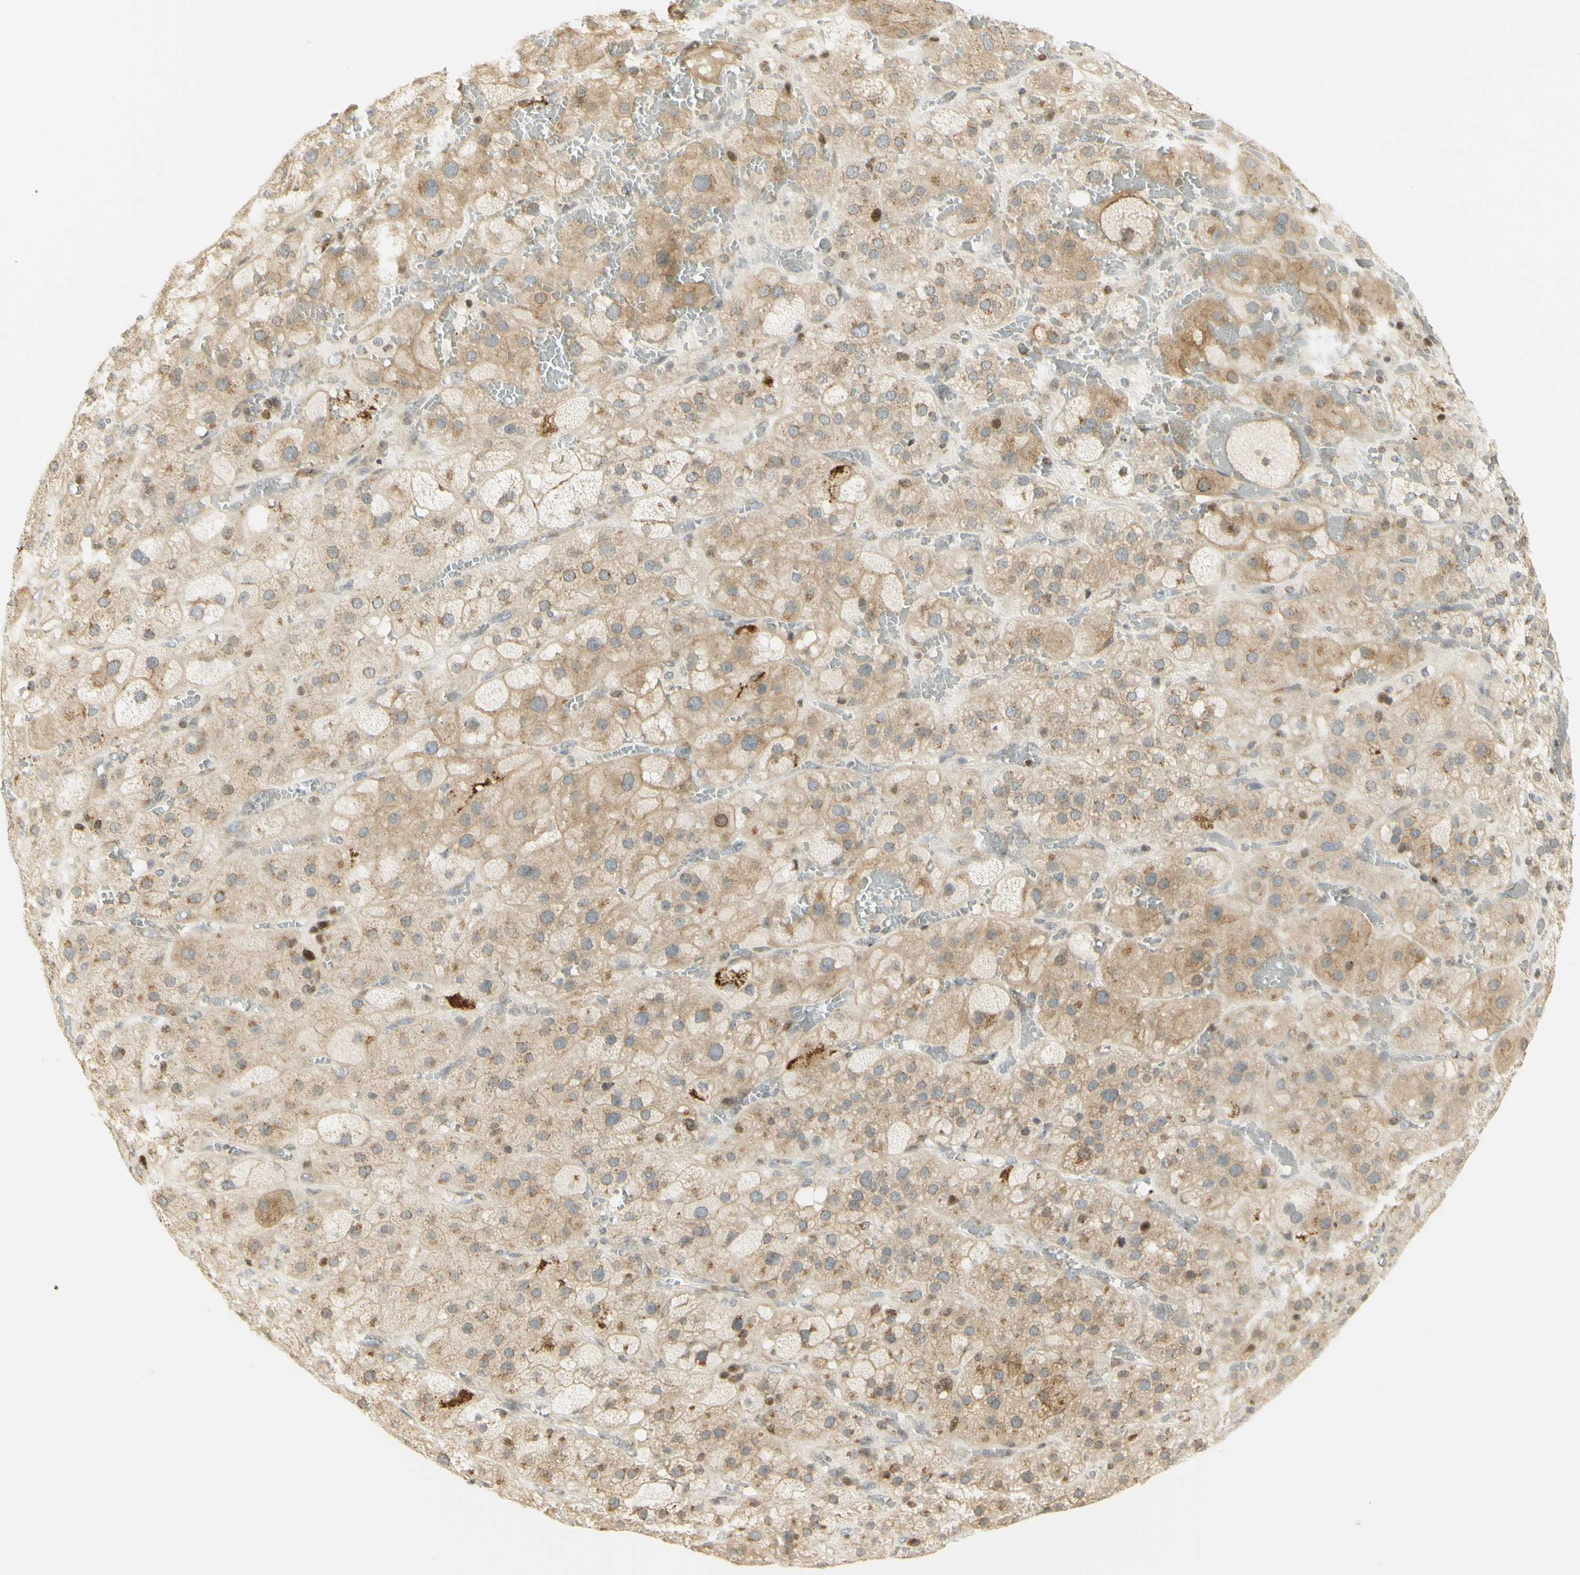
{"staining": {"intensity": "moderate", "quantity": ">75%", "location": "cytoplasmic/membranous,nuclear"}, "tissue": "adrenal gland", "cell_type": "Glandular cells", "image_type": "normal", "snomed": [{"axis": "morphology", "description": "Normal tissue, NOS"}, {"axis": "topography", "description": "Adrenal gland"}], "caption": "IHC image of unremarkable adrenal gland: human adrenal gland stained using immunohistochemistry displays medium levels of moderate protein expression localized specifically in the cytoplasmic/membranous,nuclear of glandular cells, appearing as a cytoplasmic/membranous,nuclear brown color.", "gene": "KIF11", "patient": {"sex": "female", "age": 47}}